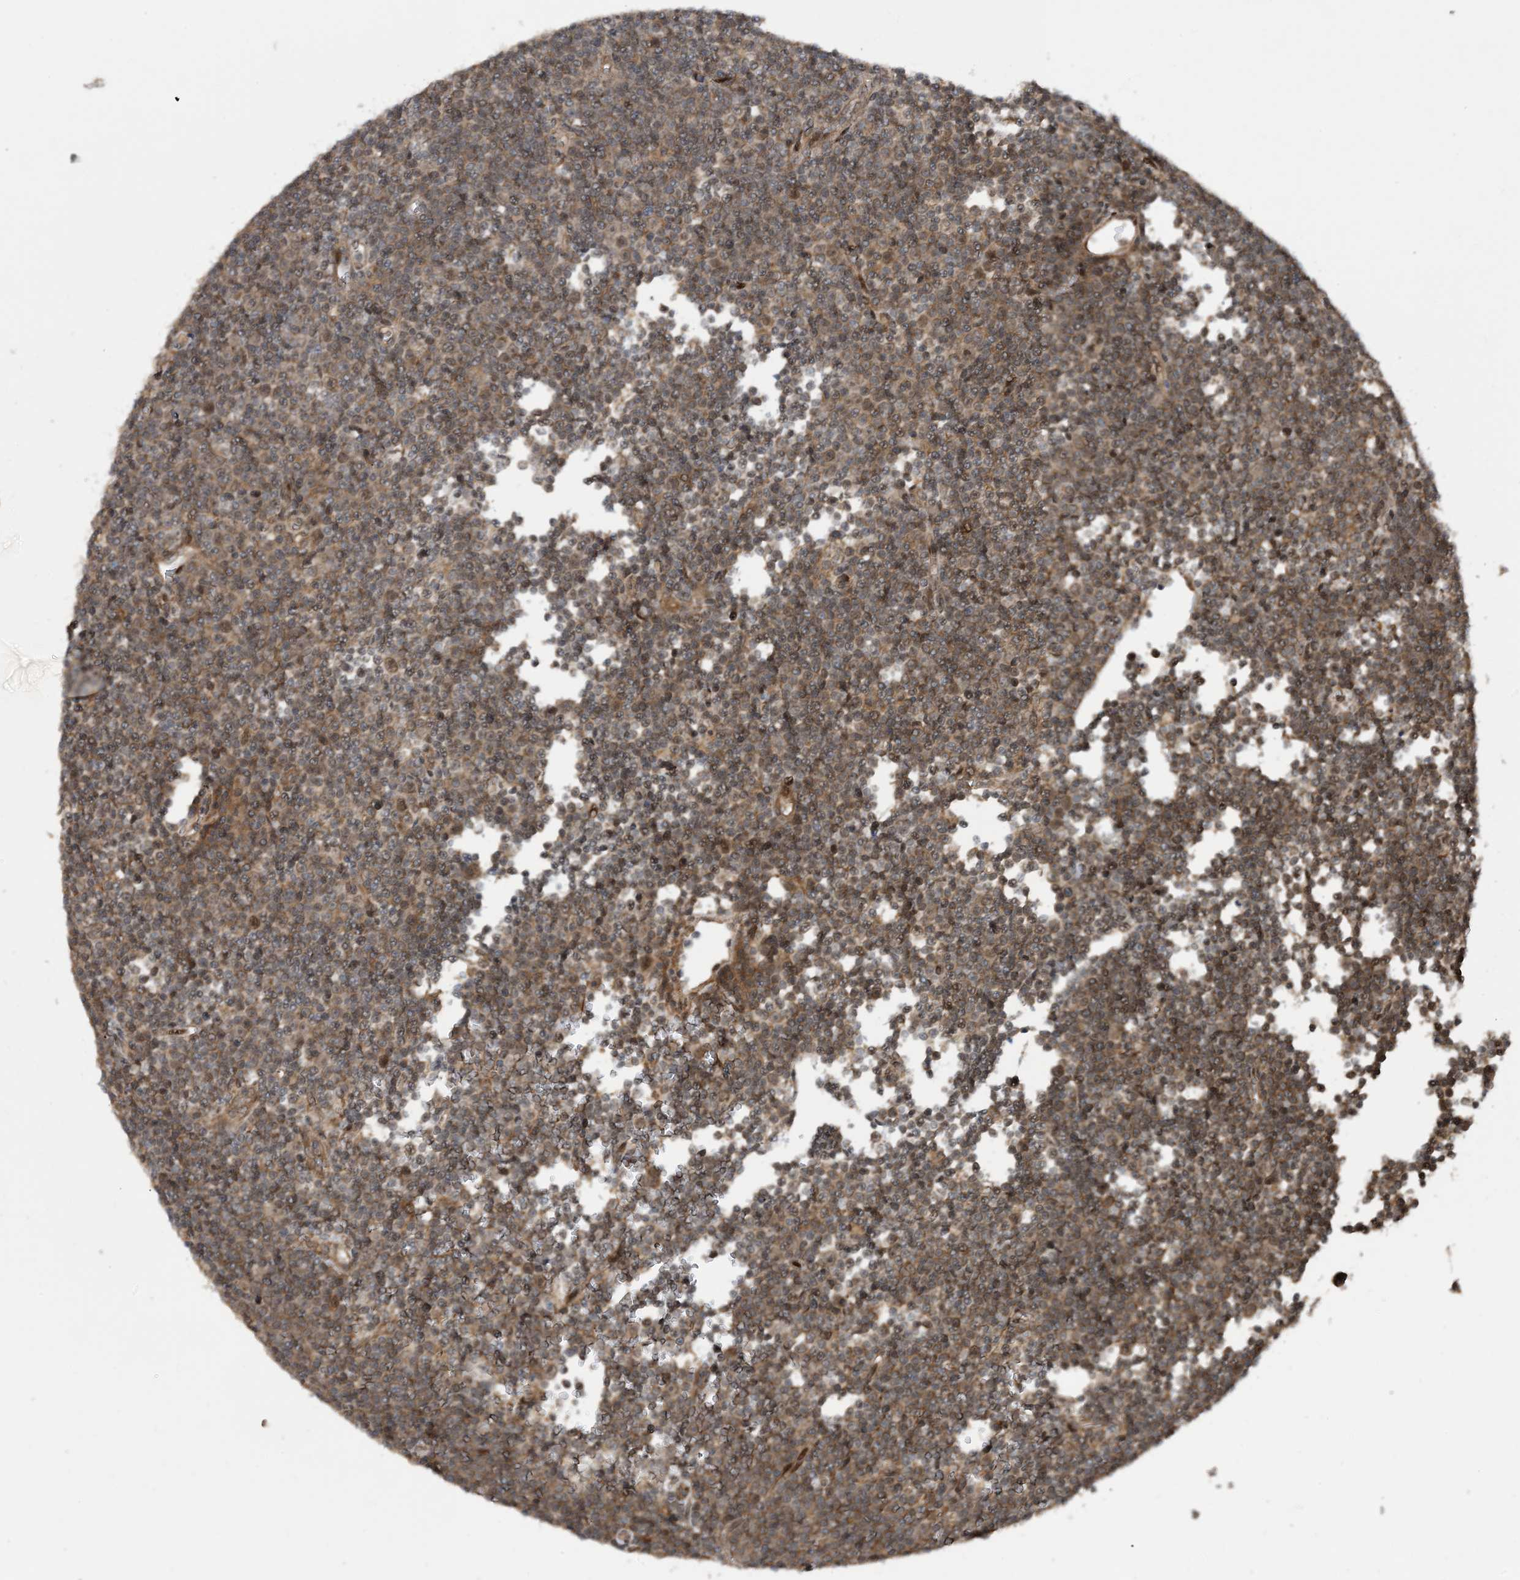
{"staining": {"intensity": "weak", "quantity": "25%-75%", "location": "nuclear"}, "tissue": "lymphoma", "cell_type": "Tumor cells", "image_type": "cancer", "snomed": [{"axis": "morphology", "description": "Malignant lymphoma, non-Hodgkin's type, Low grade"}, {"axis": "topography", "description": "Lymph node"}], "caption": "Weak nuclear protein expression is appreciated in about 25%-75% of tumor cells in malignant lymphoma, non-Hodgkin's type (low-grade).", "gene": "HEMK1", "patient": {"sex": "female", "age": 67}}